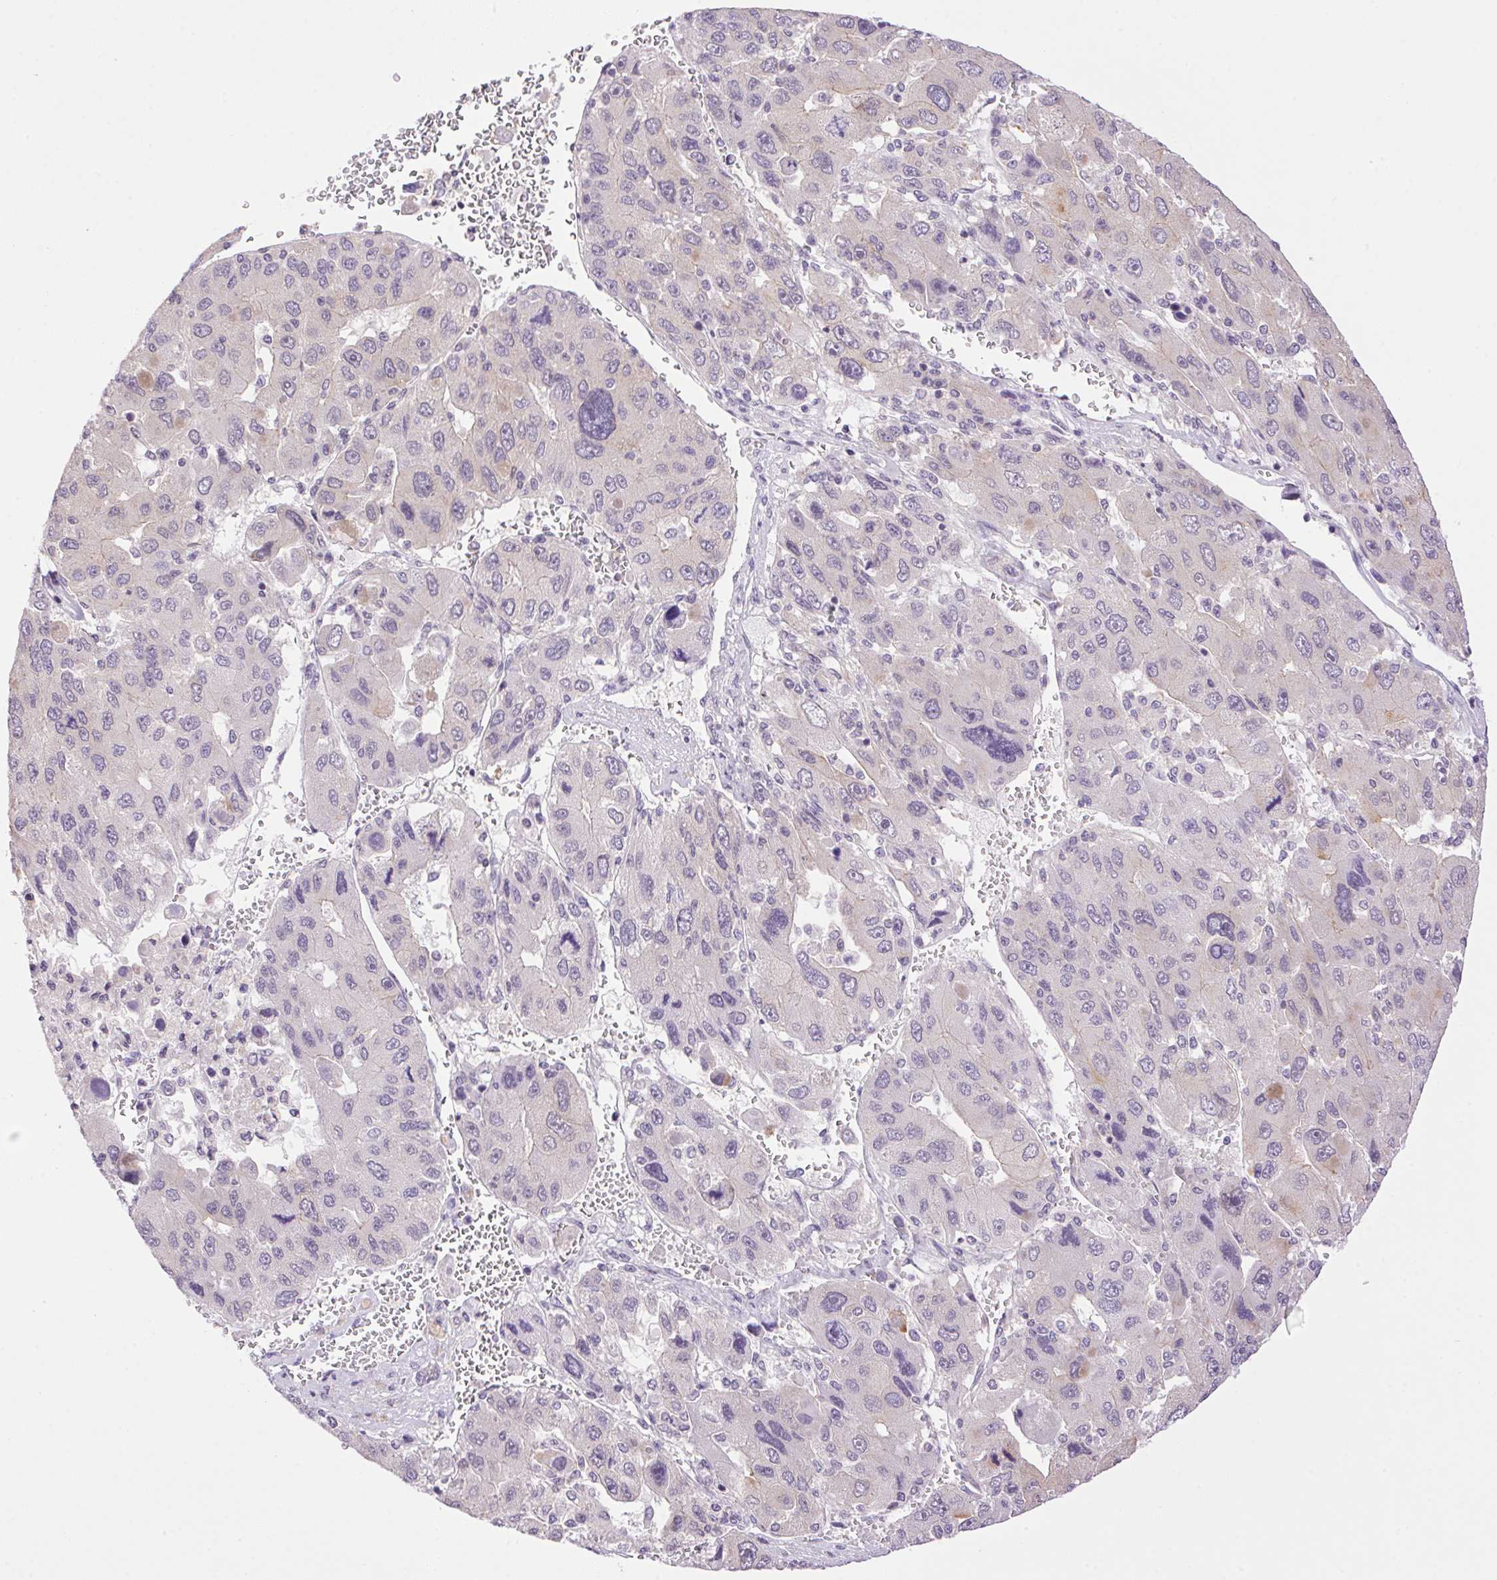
{"staining": {"intensity": "negative", "quantity": "none", "location": "none"}, "tissue": "liver cancer", "cell_type": "Tumor cells", "image_type": "cancer", "snomed": [{"axis": "morphology", "description": "Carcinoma, Hepatocellular, NOS"}, {"axis": "topography", "description": "Liver"}], "caption": "Tumor cells are negative for brown protein staining in liver cancer.", "gene": "SMIM13", "patient": {"sex": "female", "age": 41}}